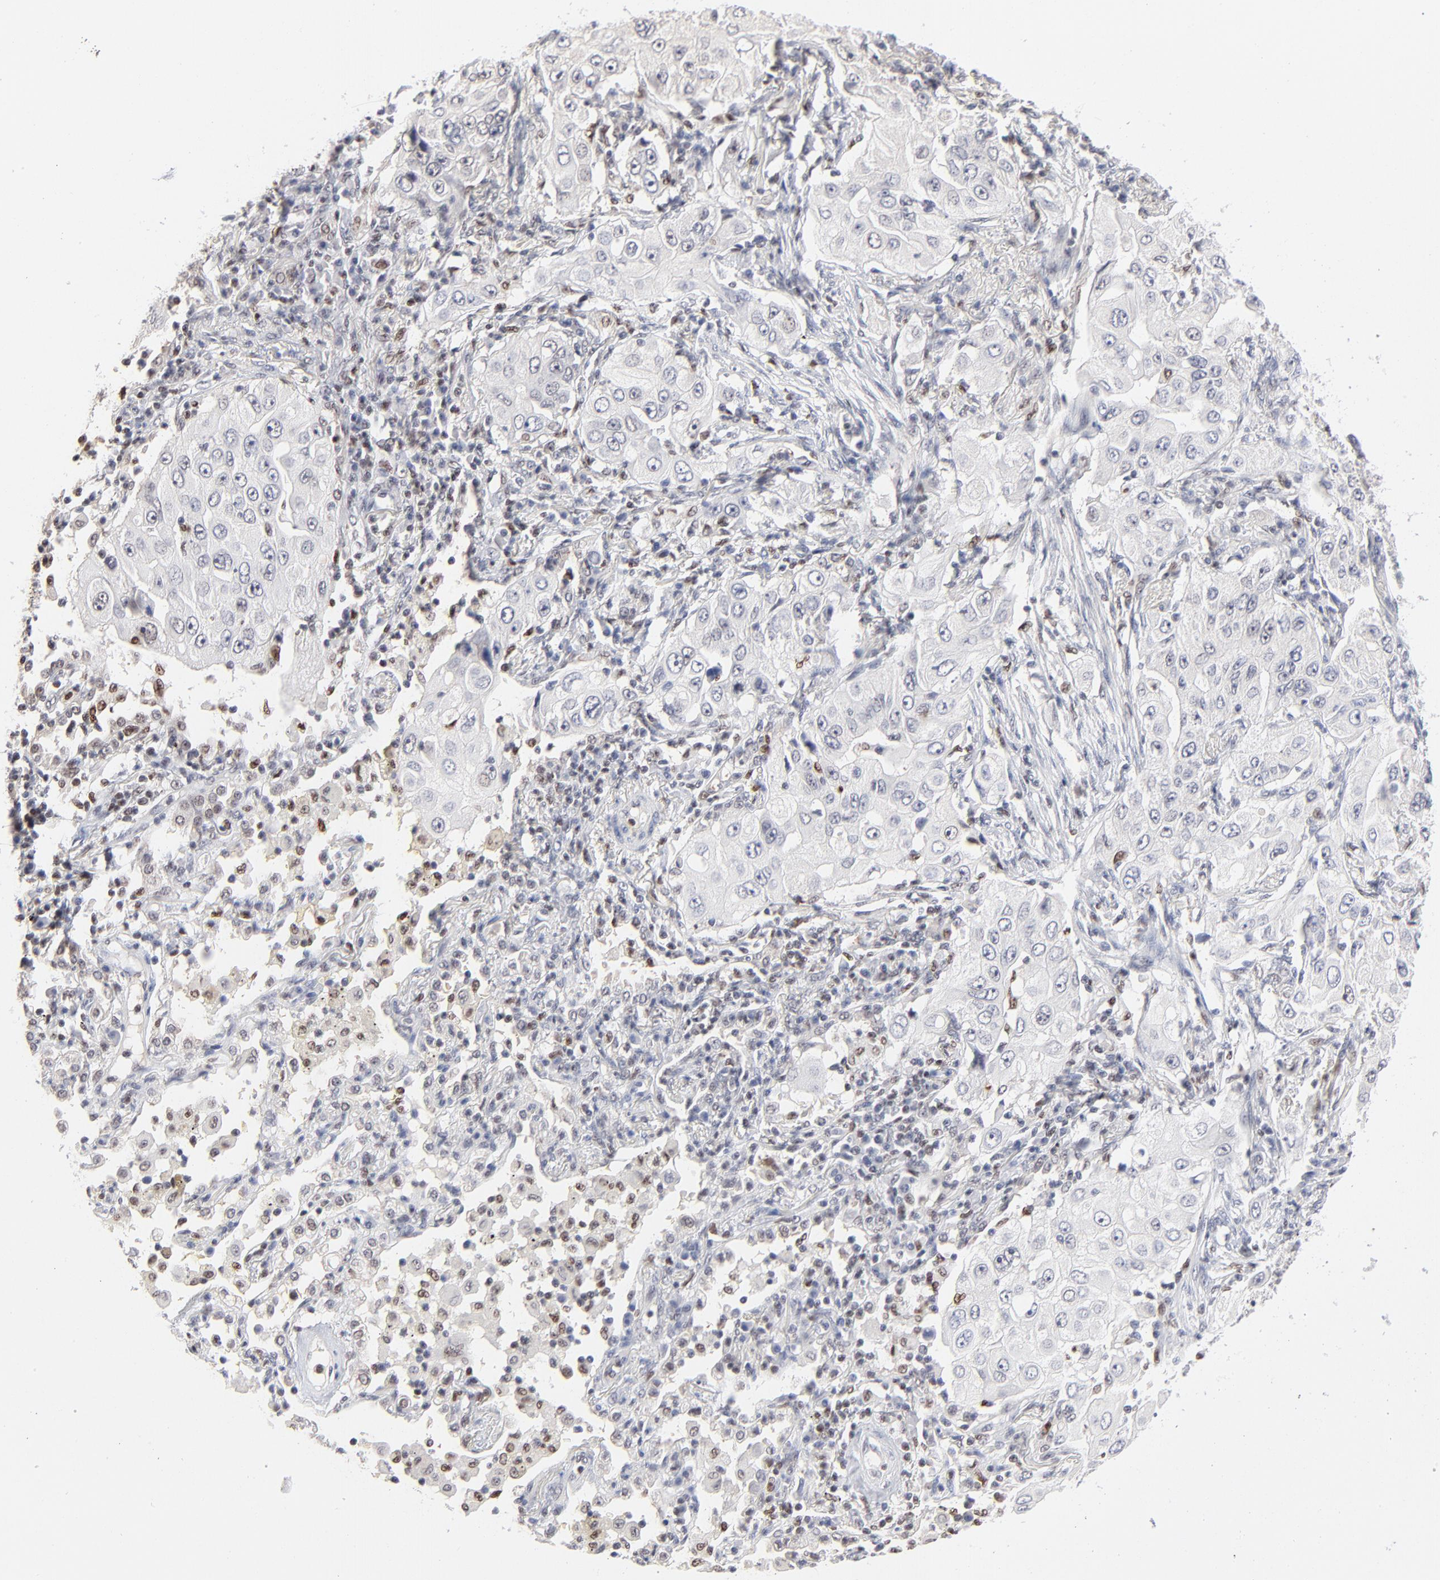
{"staining": {"intensity": "negative", "quantity": "none", "location": "none"}, "tissue": "lung cancer", "cell_type": "Tumor cells", "image_type": "cancer", "snomed": [{"axis": "morphology", "description": "Adenocarcinoma, NOS"}, {"axis": "topography", "description": "Lung"}], "caption": "The micrograph exhibits no staining of tumor cells in lung adenocarcinoma.", "gene": "MAX", "patient": {"sex": "male", "age": 84}}